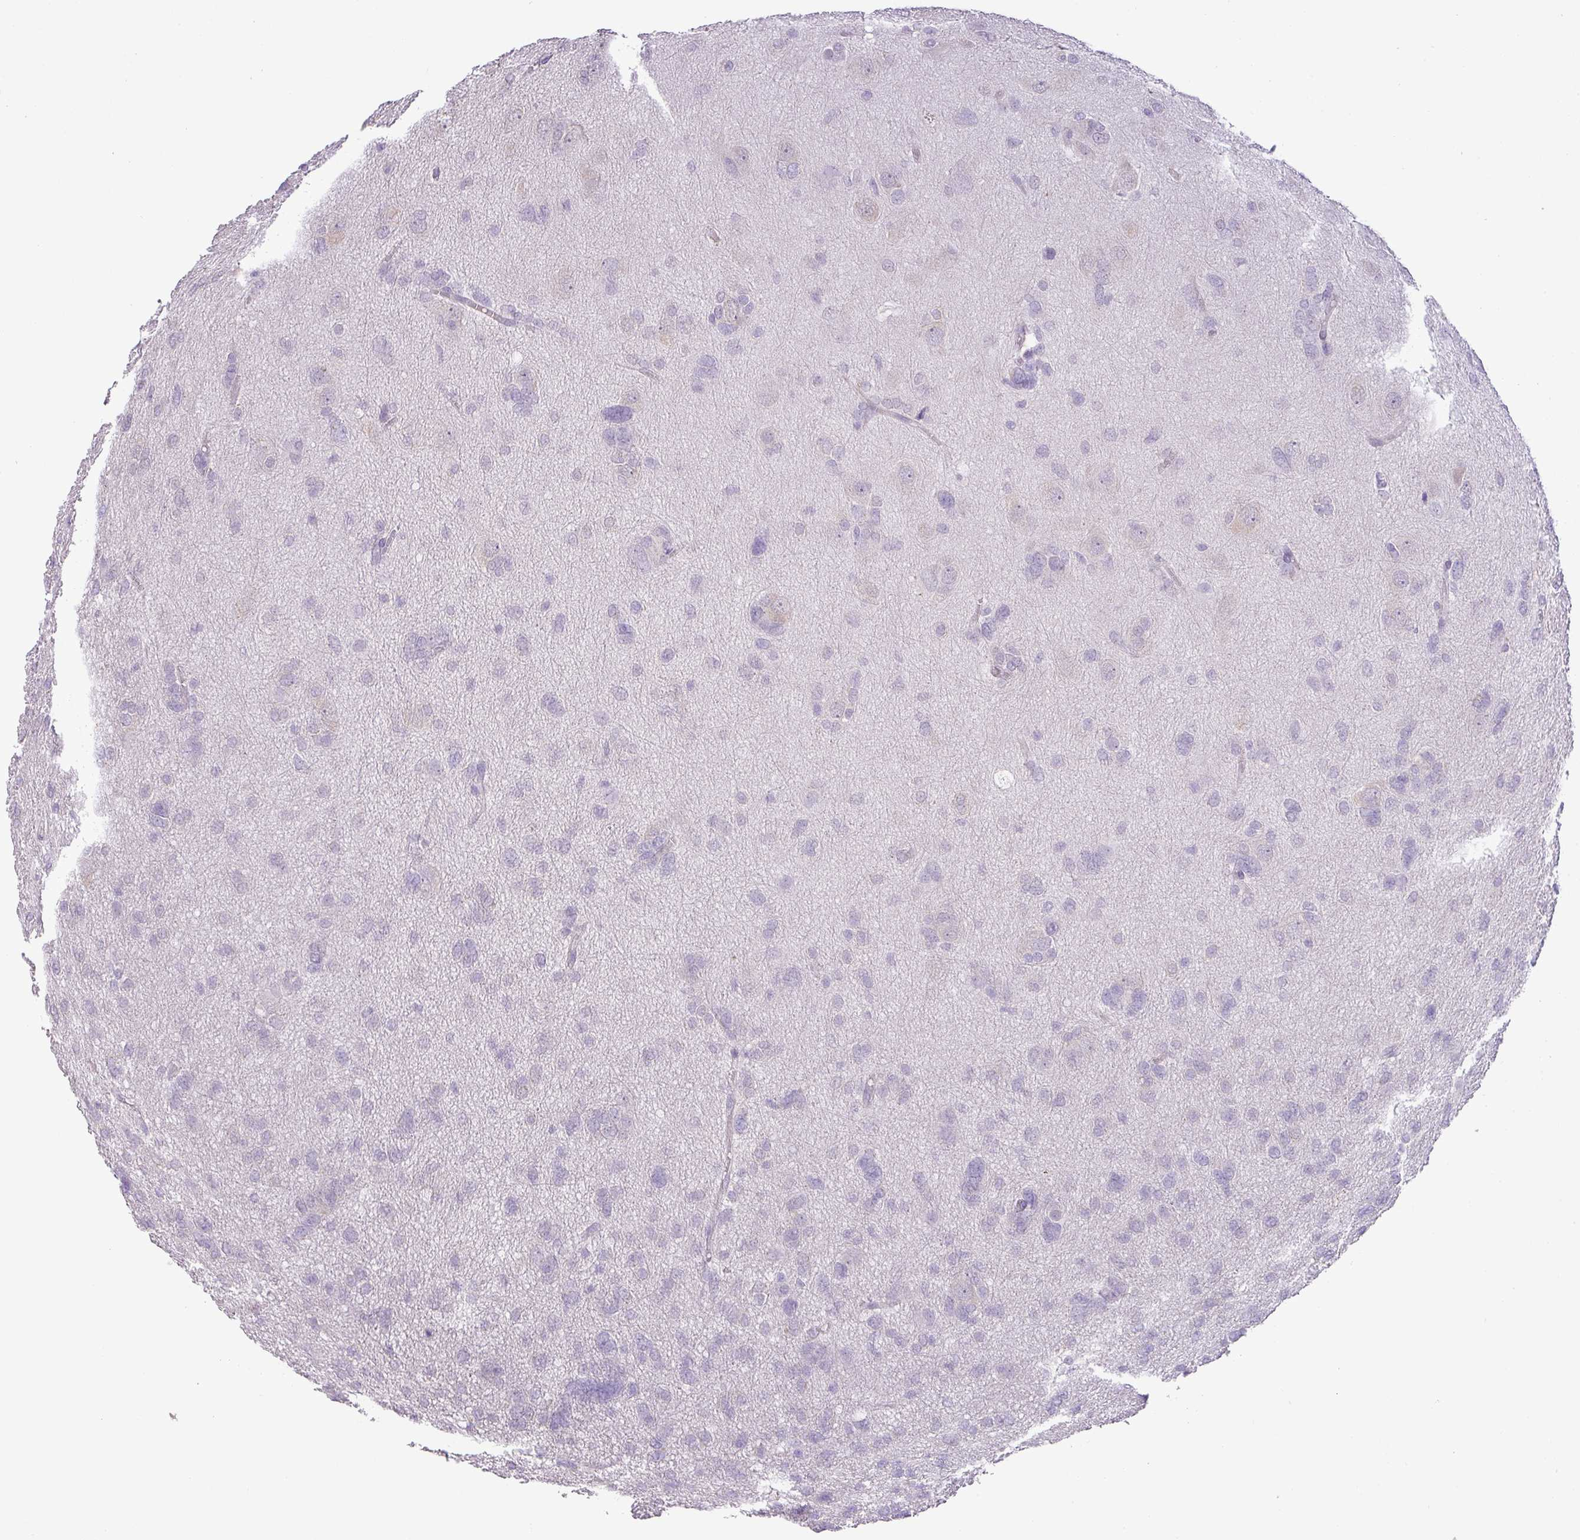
{"staining": {"intensity": "negative", "quantity": "none", "location": "none"}, "tissue": "glioma", "cell_type": "Tumor cells", "image_type": "cancer", "snomed": [{"axis": "morphology", "description": "Glioma, malignant, High grade"}, {"axis": "topography", "description": "Brain"}], "caption": "Immunohistochemical staining of human high-grade glioma (malignant) demonstrates no significant staining in tumor cells.", "gene": "DIP2A", "patient": {"sex": "female", "age": 59}}